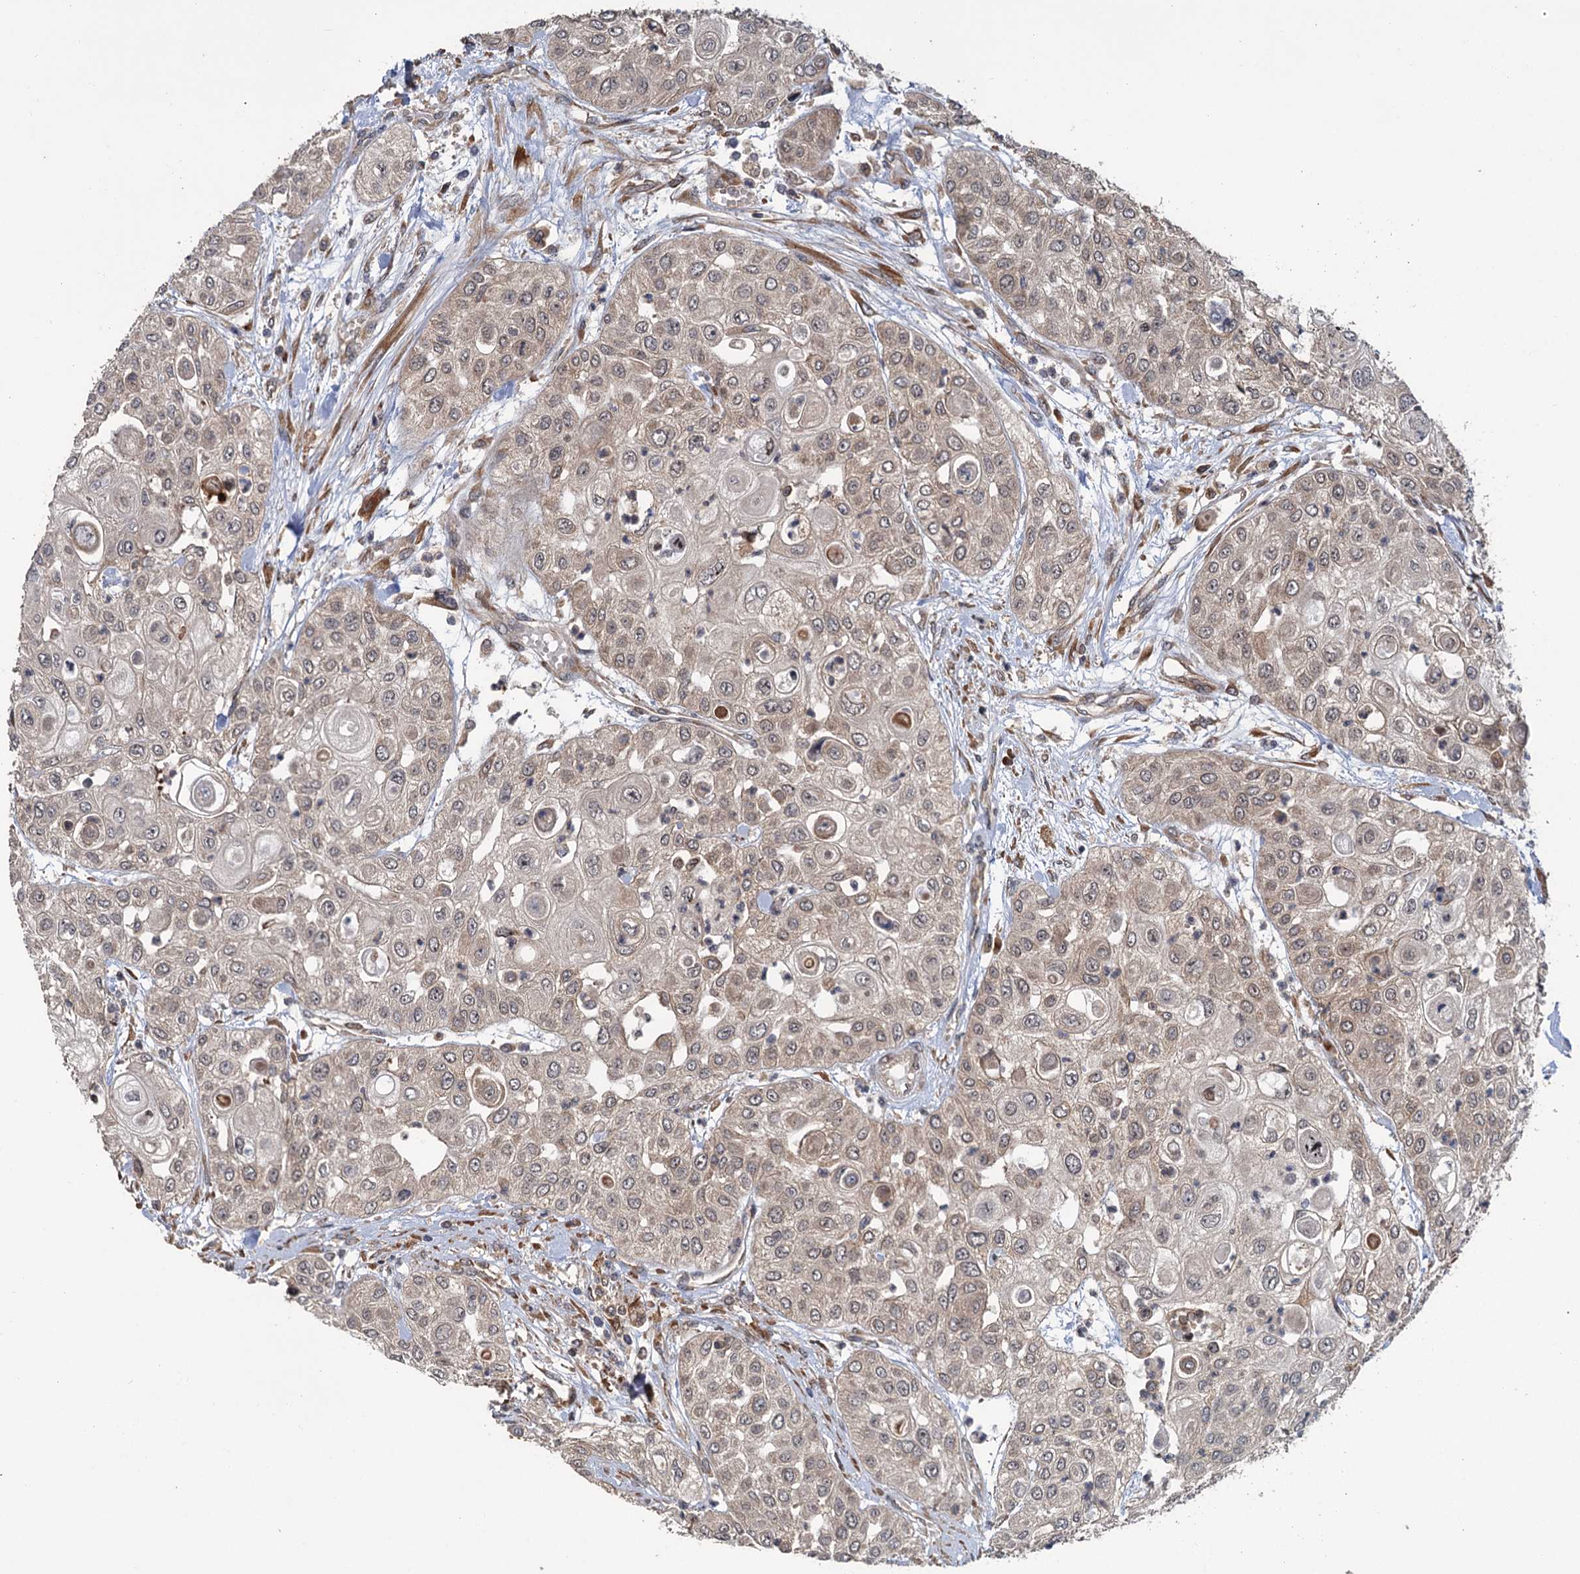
{"staining": {"intensity": "weak", "quantity": "<25%", "location": "cytoplasmic/membranous"}, "tissue": "urothelial cancer", "cell_type": "Tumor cells", "image_type": "cancer", "snomed": [{"axis": "morphology", "description": "Urothelial carcinoma, High grade"}, {"axis": "topography", "description": "Urinary bladder"}], "caption": "Tumor cells show no significant expression in urothelial cancer.", "gene": "KANSL2", "patient": {"sex": "female", "age": 79}}